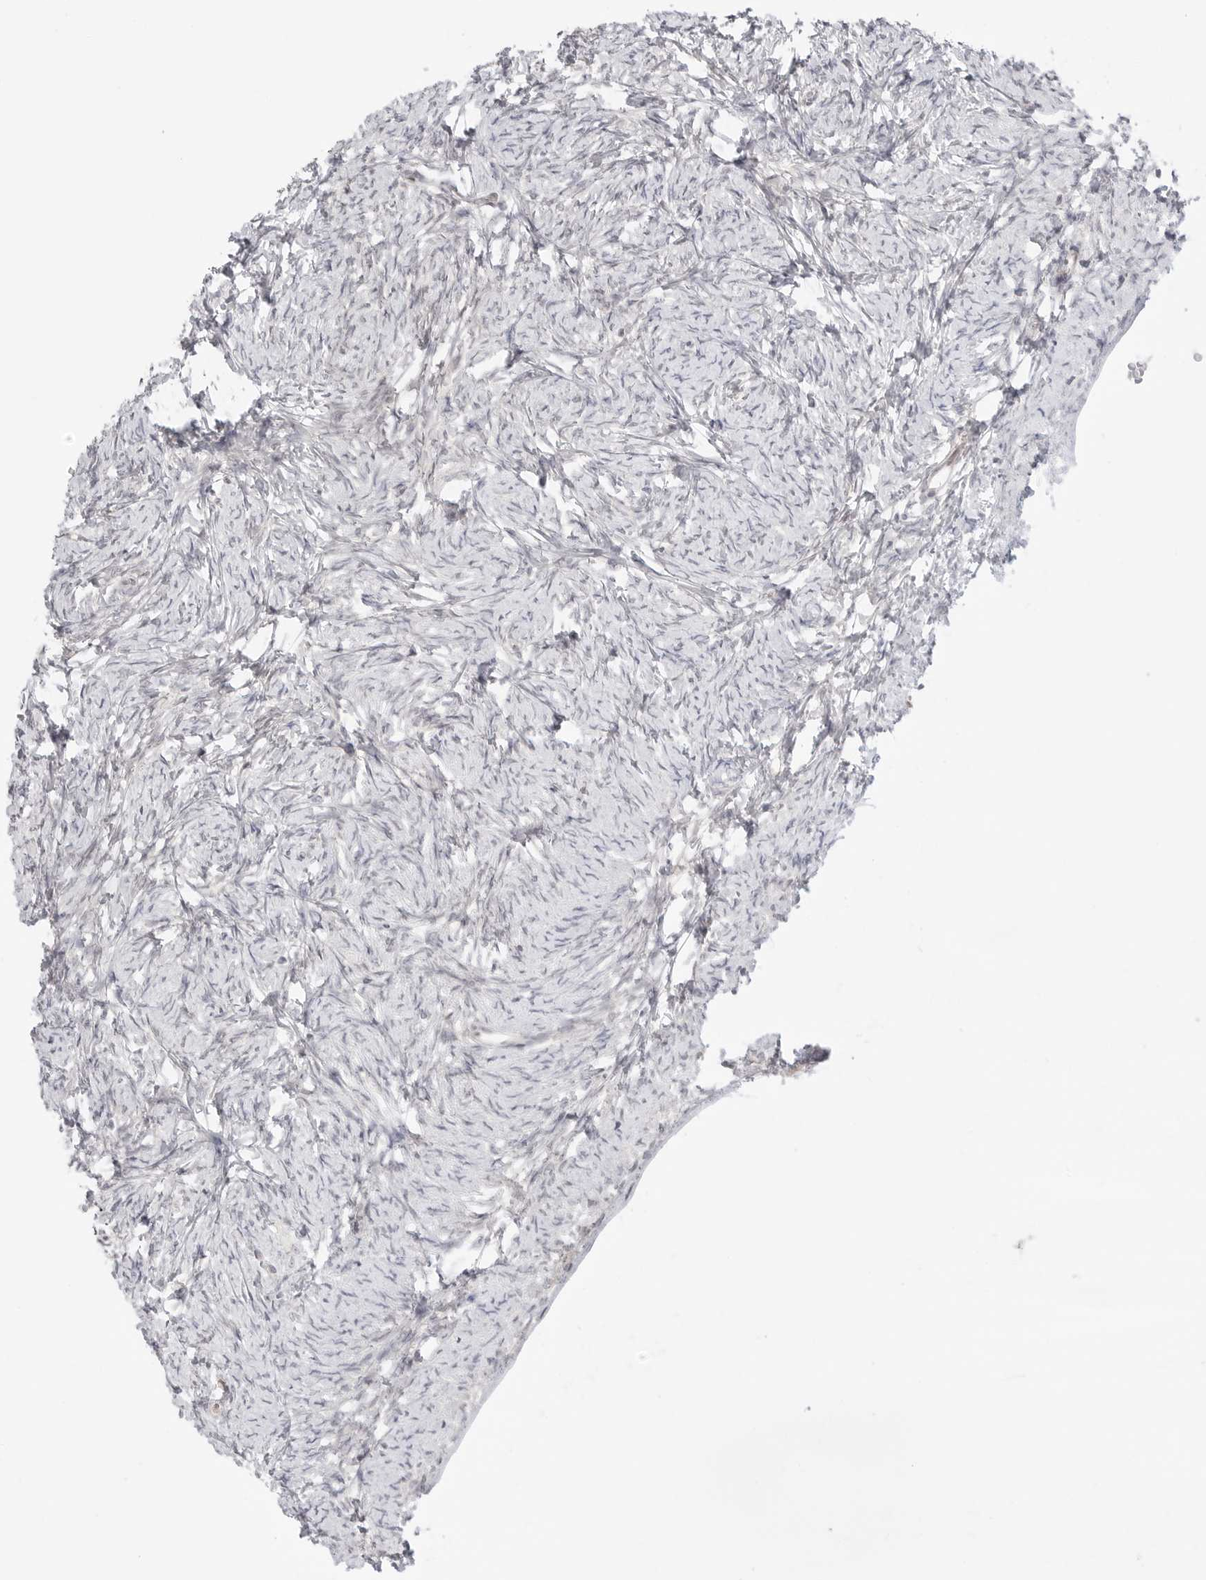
{"staining": {"intensity": "weak", "quantity": "<25%", "location": "cytoplasmic/membranous"}, "tissue": "ovary", "cell_type": "Ovarian stroma cells", "image_type": "normal", "snomed": [{"axis": "morphology", "description": "Normal tissue, NOS"}, {"axis": "topography", "description": "Ovary"}], "caption": "Human ovary stained for a protein using IHC displays no expression in ovarian stroma cells.", "gene": "NUDC", "patient": {"sex": "female", "age": 34}}